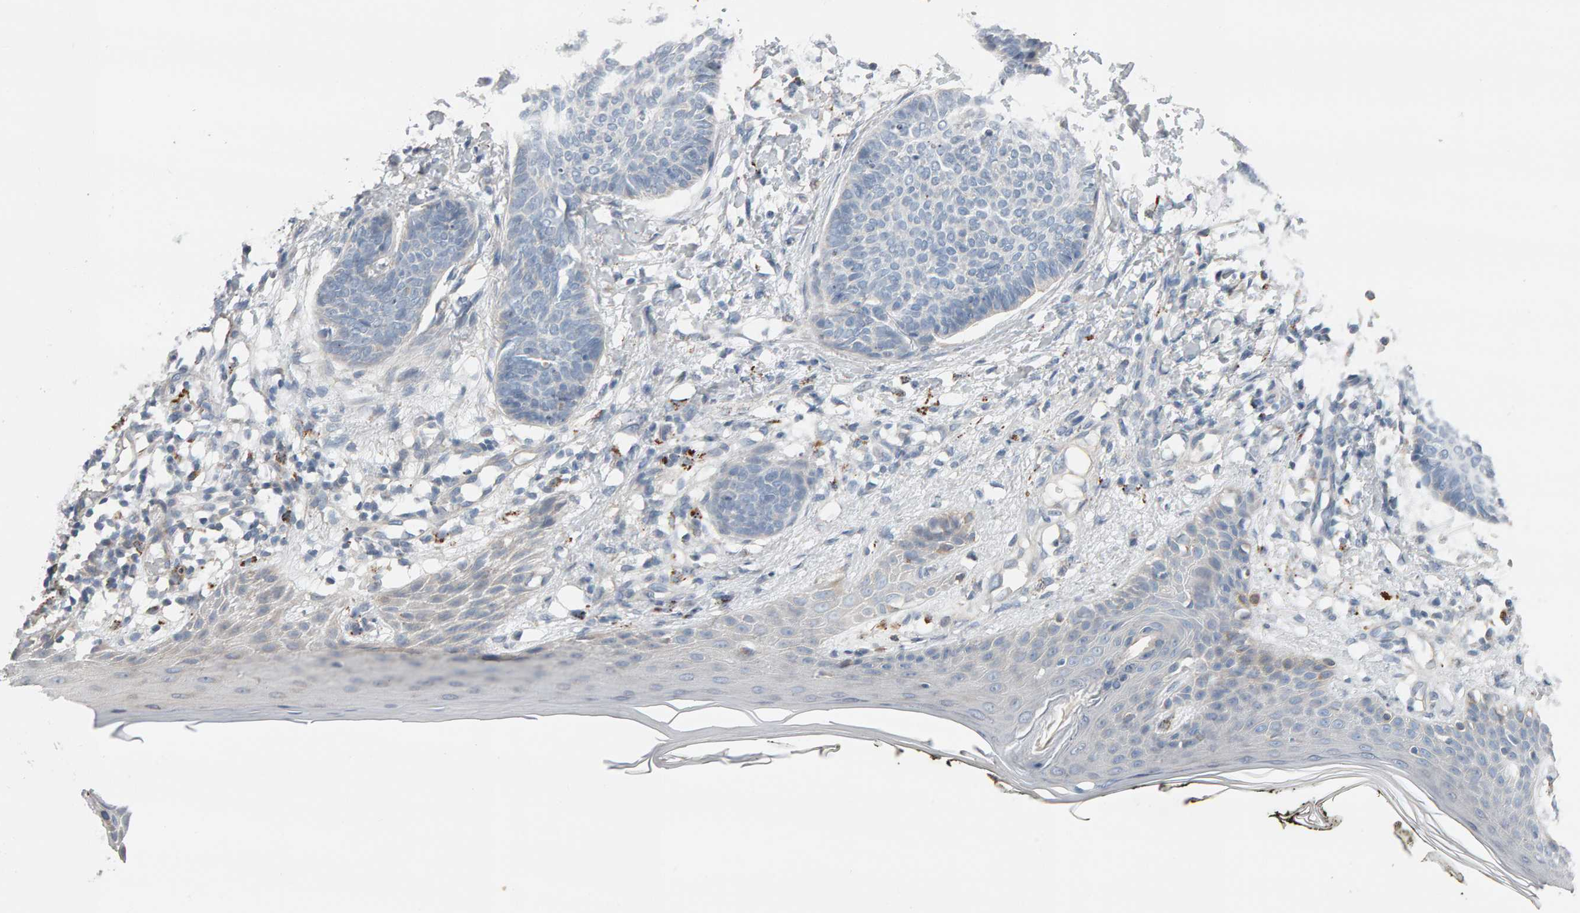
{"staining": {"intensity": "negative", "quantity": "none", "location": "none"}, "tissue": "skin cancer", "cell_type": "Tumor cells", "image_type": "cancer", "snomed": [{"axis": "morphology", "description": "Normal tissue, NOS"}, {"axis": "morphology", "description": "Basal cell carcinoma"}, {"axis": "topography", "description": "Skin"}], "caption": "Basal cell carcinoma (skin) was stained to show a protein in brown. There is no significant staining in tumor cells.", "gene": "IPPK", "patient": {"sex": "male", "age": 50}}